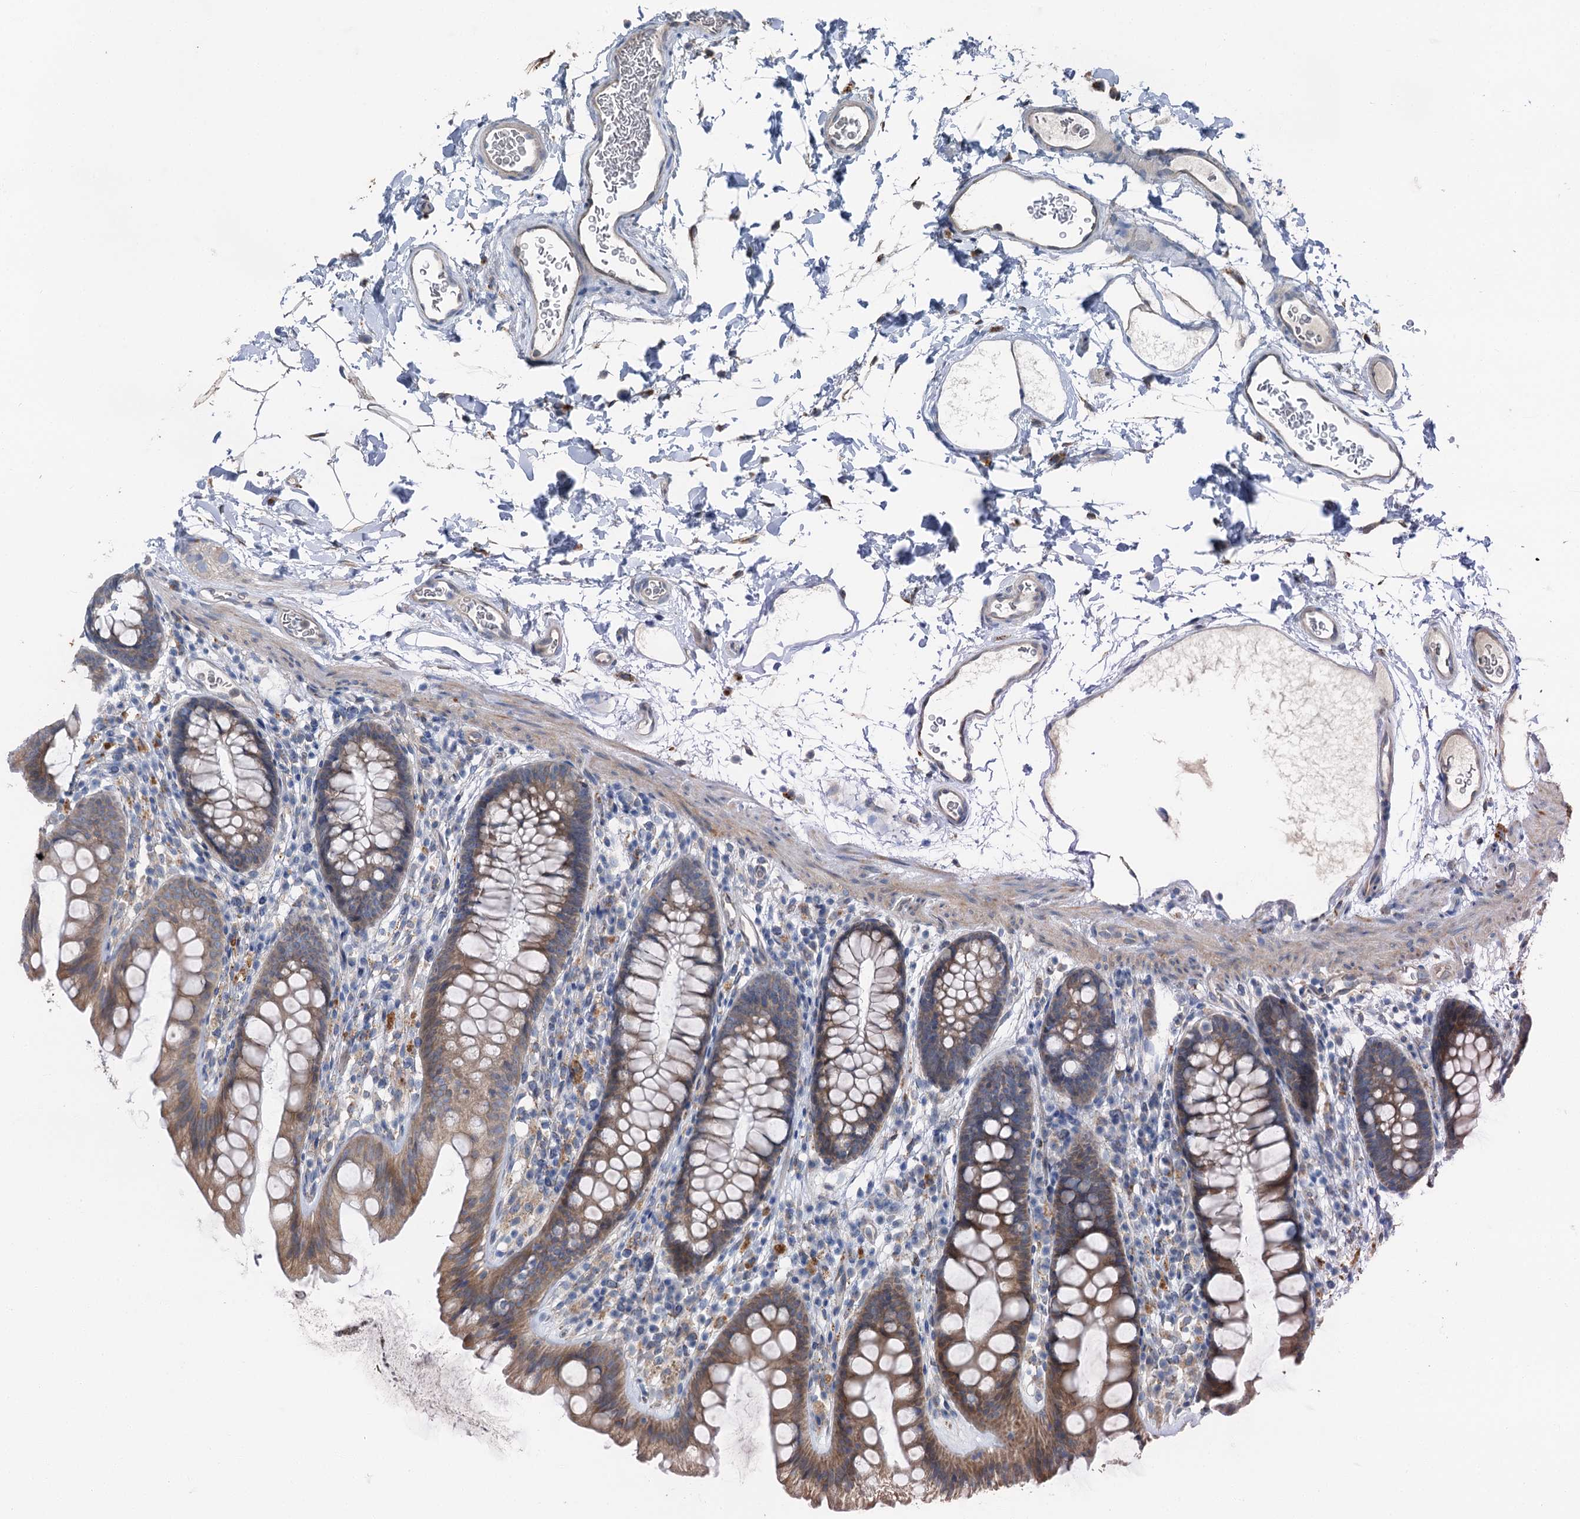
{"staining": {"intensity": "weak", "quantity": "25%-75%", "location": "cytoplasmic/membranous"}, "tissue": "colon", "cell_type": "Endothelial cells", "image_type": "normal", "snomed": [{"axis": "morphology", "description": "Normal tissue, NOS"}, {"axis": "topography", "description": "Colon"}], "caption": "A histopathology image showing weak cytoplasmic/membranous staining in about 25%-75% of endothelial cells in normal colon, as visualized by brown immunohistochemical staining.", "gene": "C6orf120", "patient": {"sex": "female", "age": 62}}